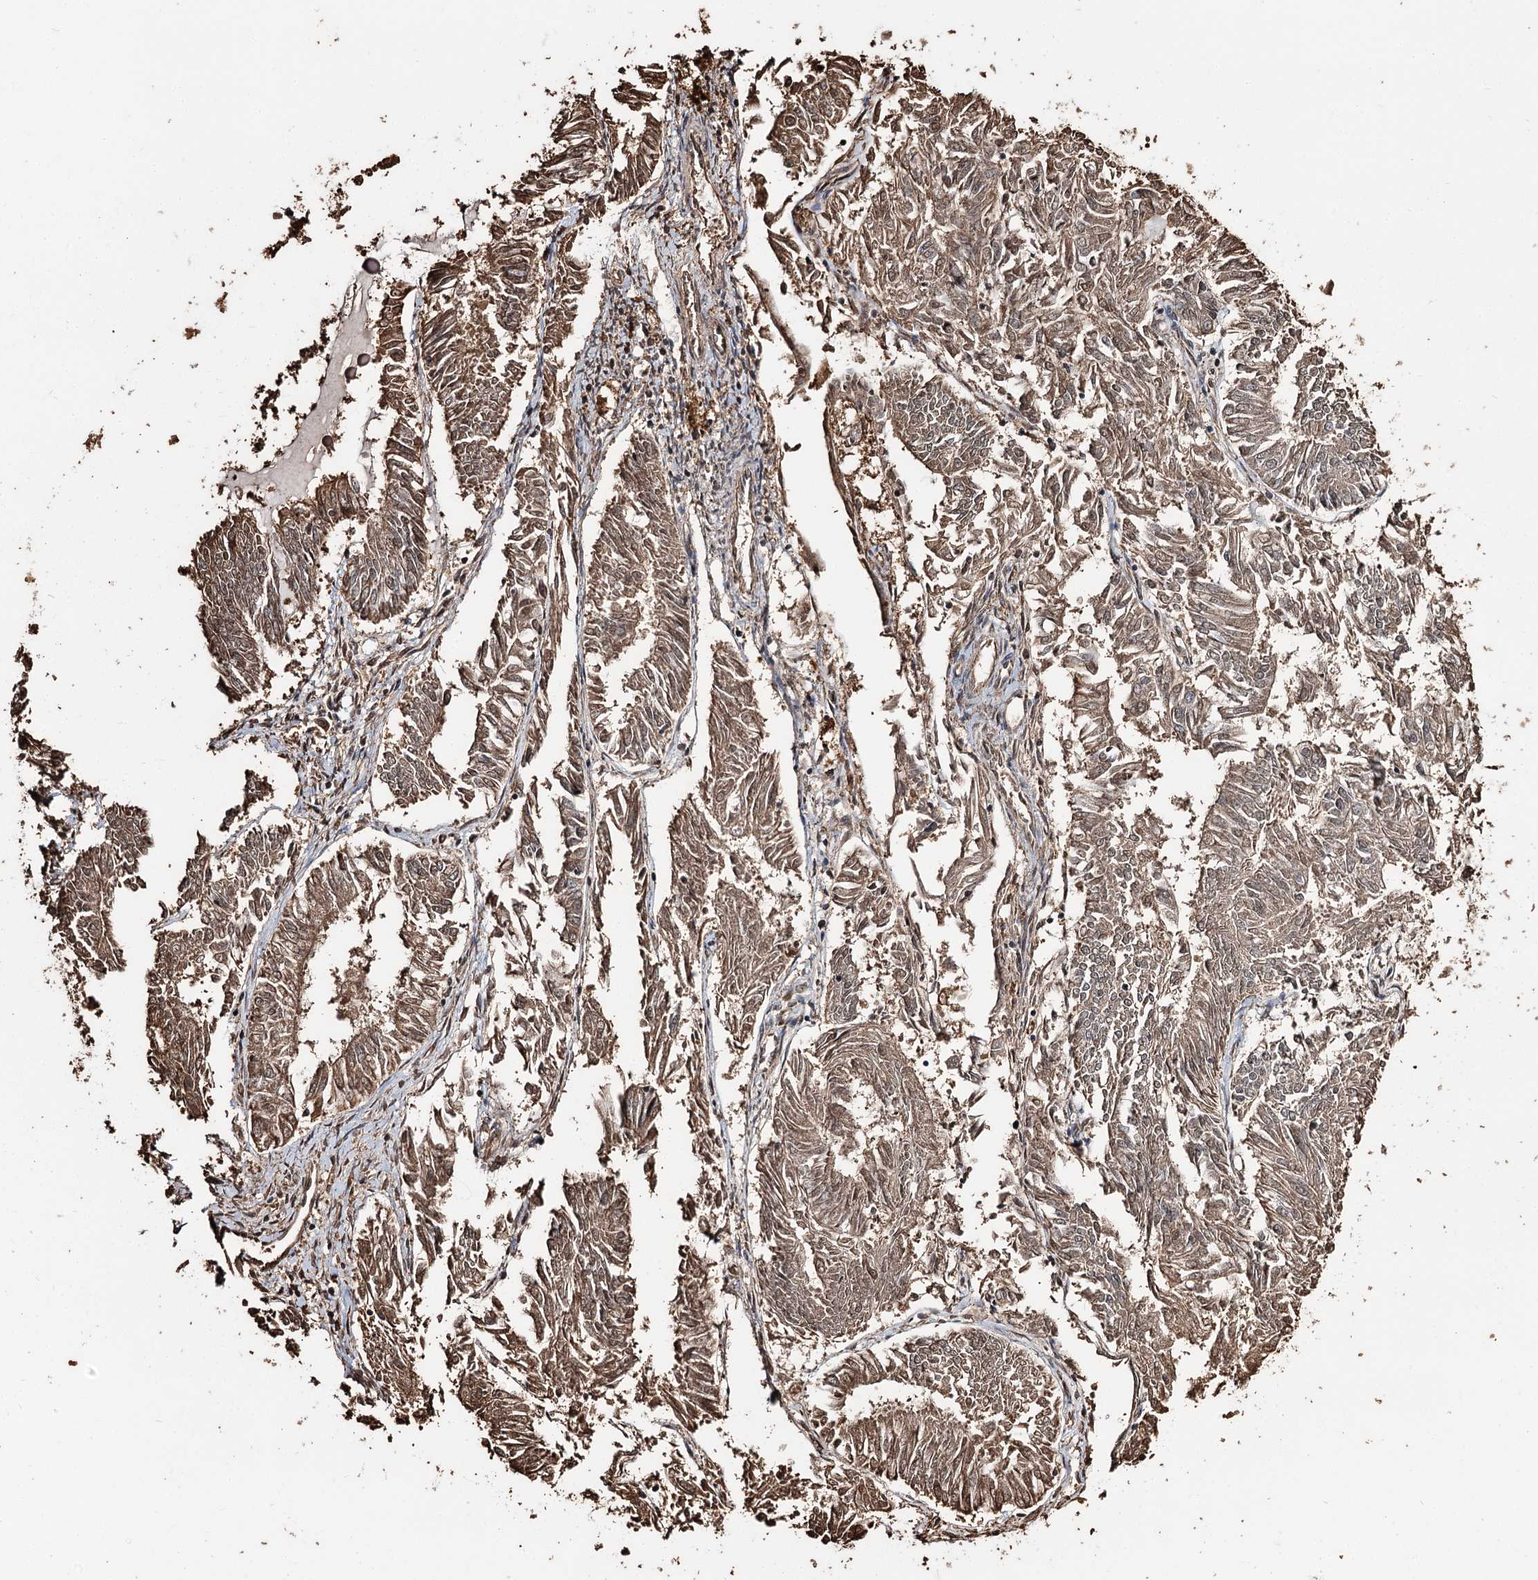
{"staining": {"intensity": "moderate", "quantity": ">75%", "location": "cytoplasmic/membranous"}, "tissue": "endometrial cancer", "cell_type": "Tumor cells", "image_type": "cancer", "snomed": [{"axis": "morphology", "description": "Adenocarcinoma, NOS"}, {"axis": "topography", "description": "Endometrium"}], "caption": "A brown stain highlights moderate cytoplasmic/membranous expression of a protein in adenocarcinoma (endometrial) tumor cells.", "gene": "PLCH1", "patient": {"sex": "female", "age": 58}}